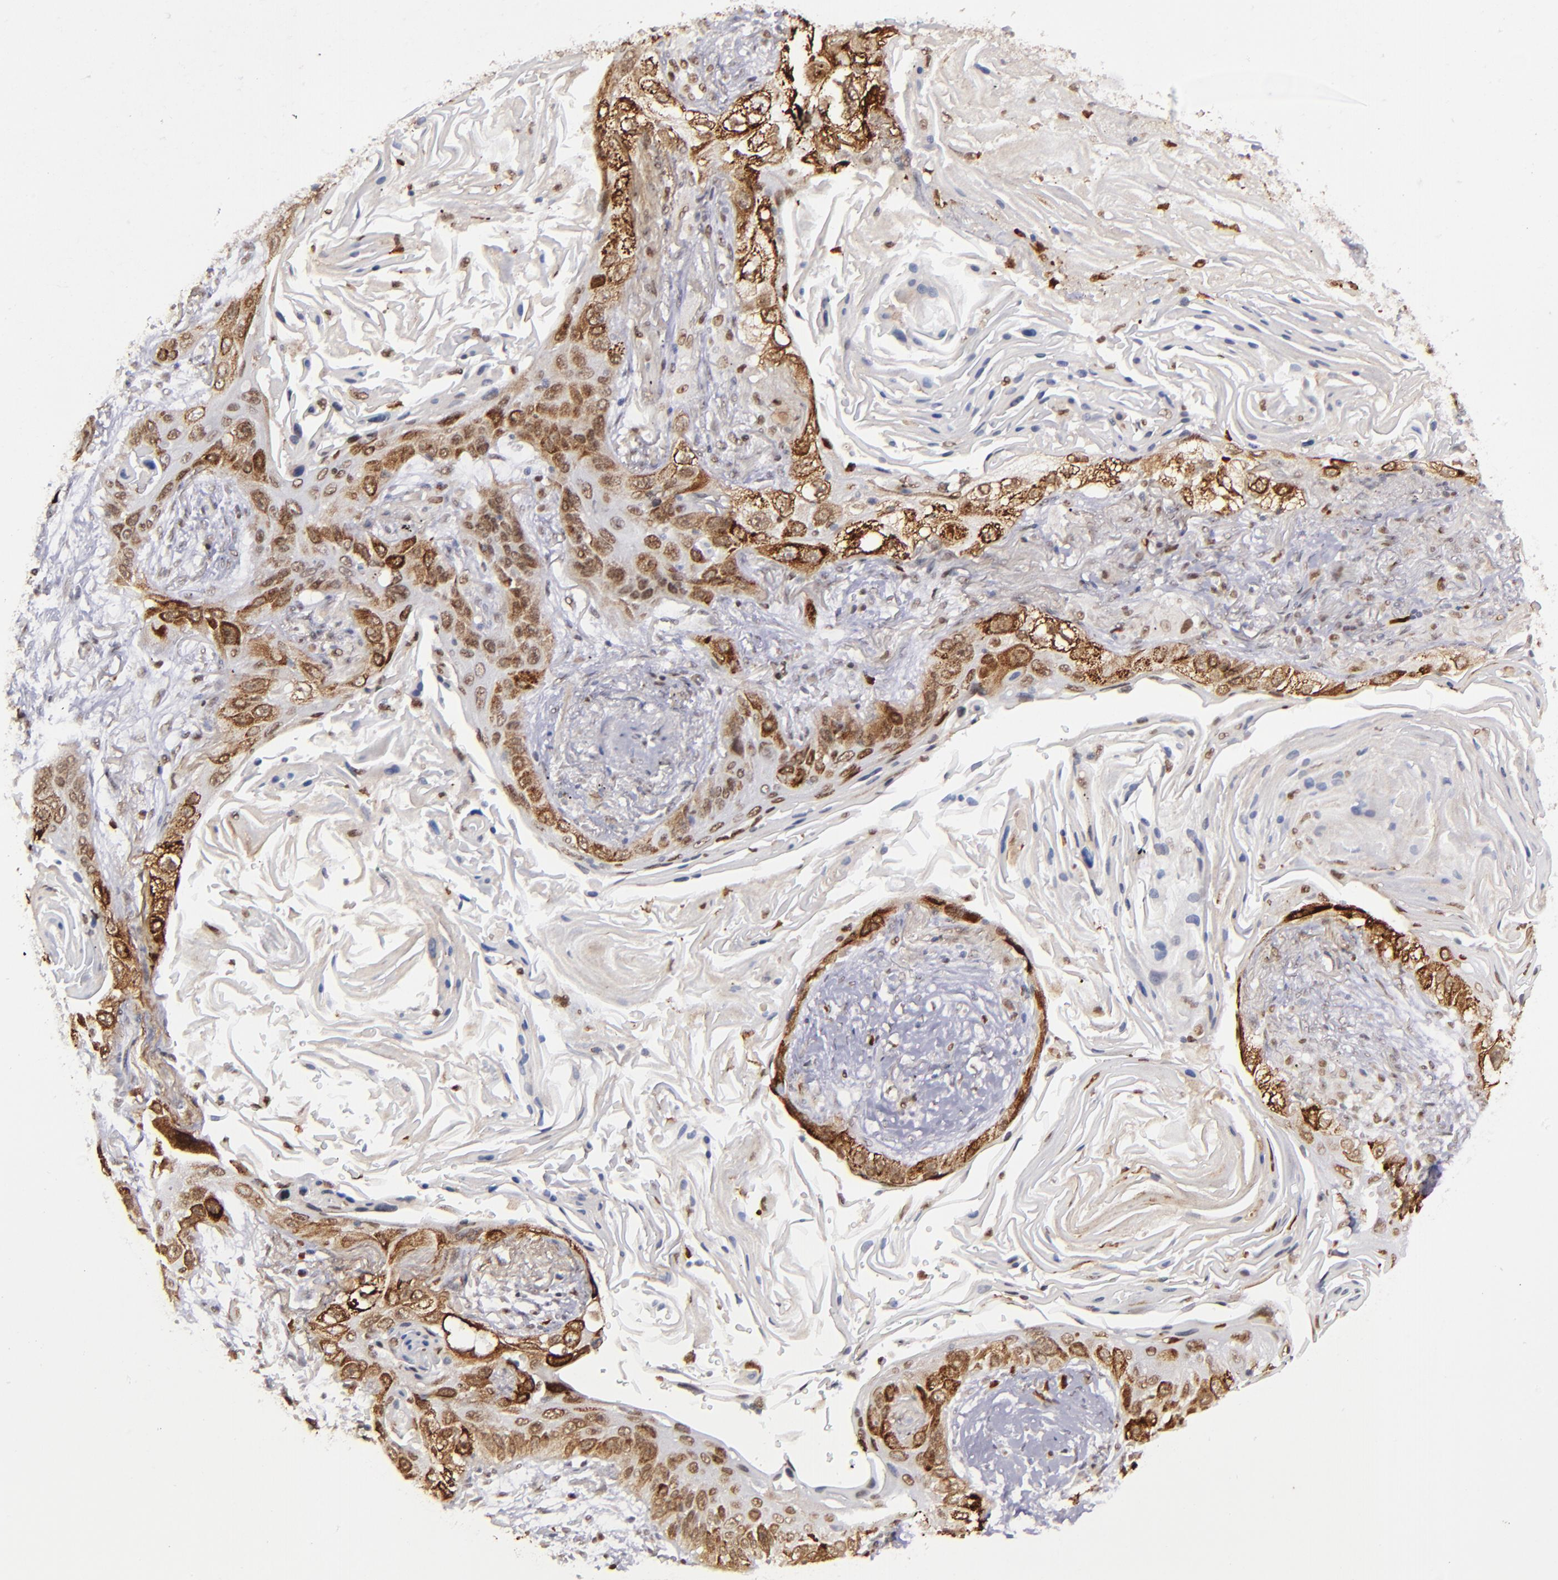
{"staining": {"intensity": "strong", "quantity": ">75%", "location": "nuclear"}, "tissue": "lung cancer", "cell_type": "Tumor cells", "image_type": "cancer", "snomed": [{"axis": "morphology", "description": "Squamous cell carcinoma, NOS"}, {"axis": "topography", "description": "Lung"}], "caption": "Immunohistochemical staining of human lung cancer exhibits high levels of strong nuclear expression in about >75% of tumor cells. Using DAB (3,3'-diaminobenzidine) (brown) and hematoxylin (blue) stains, captured at high magnification using brightfield microscopy.", "gene": "RREB1", "patient": {"sex": "female", "age": 67}}